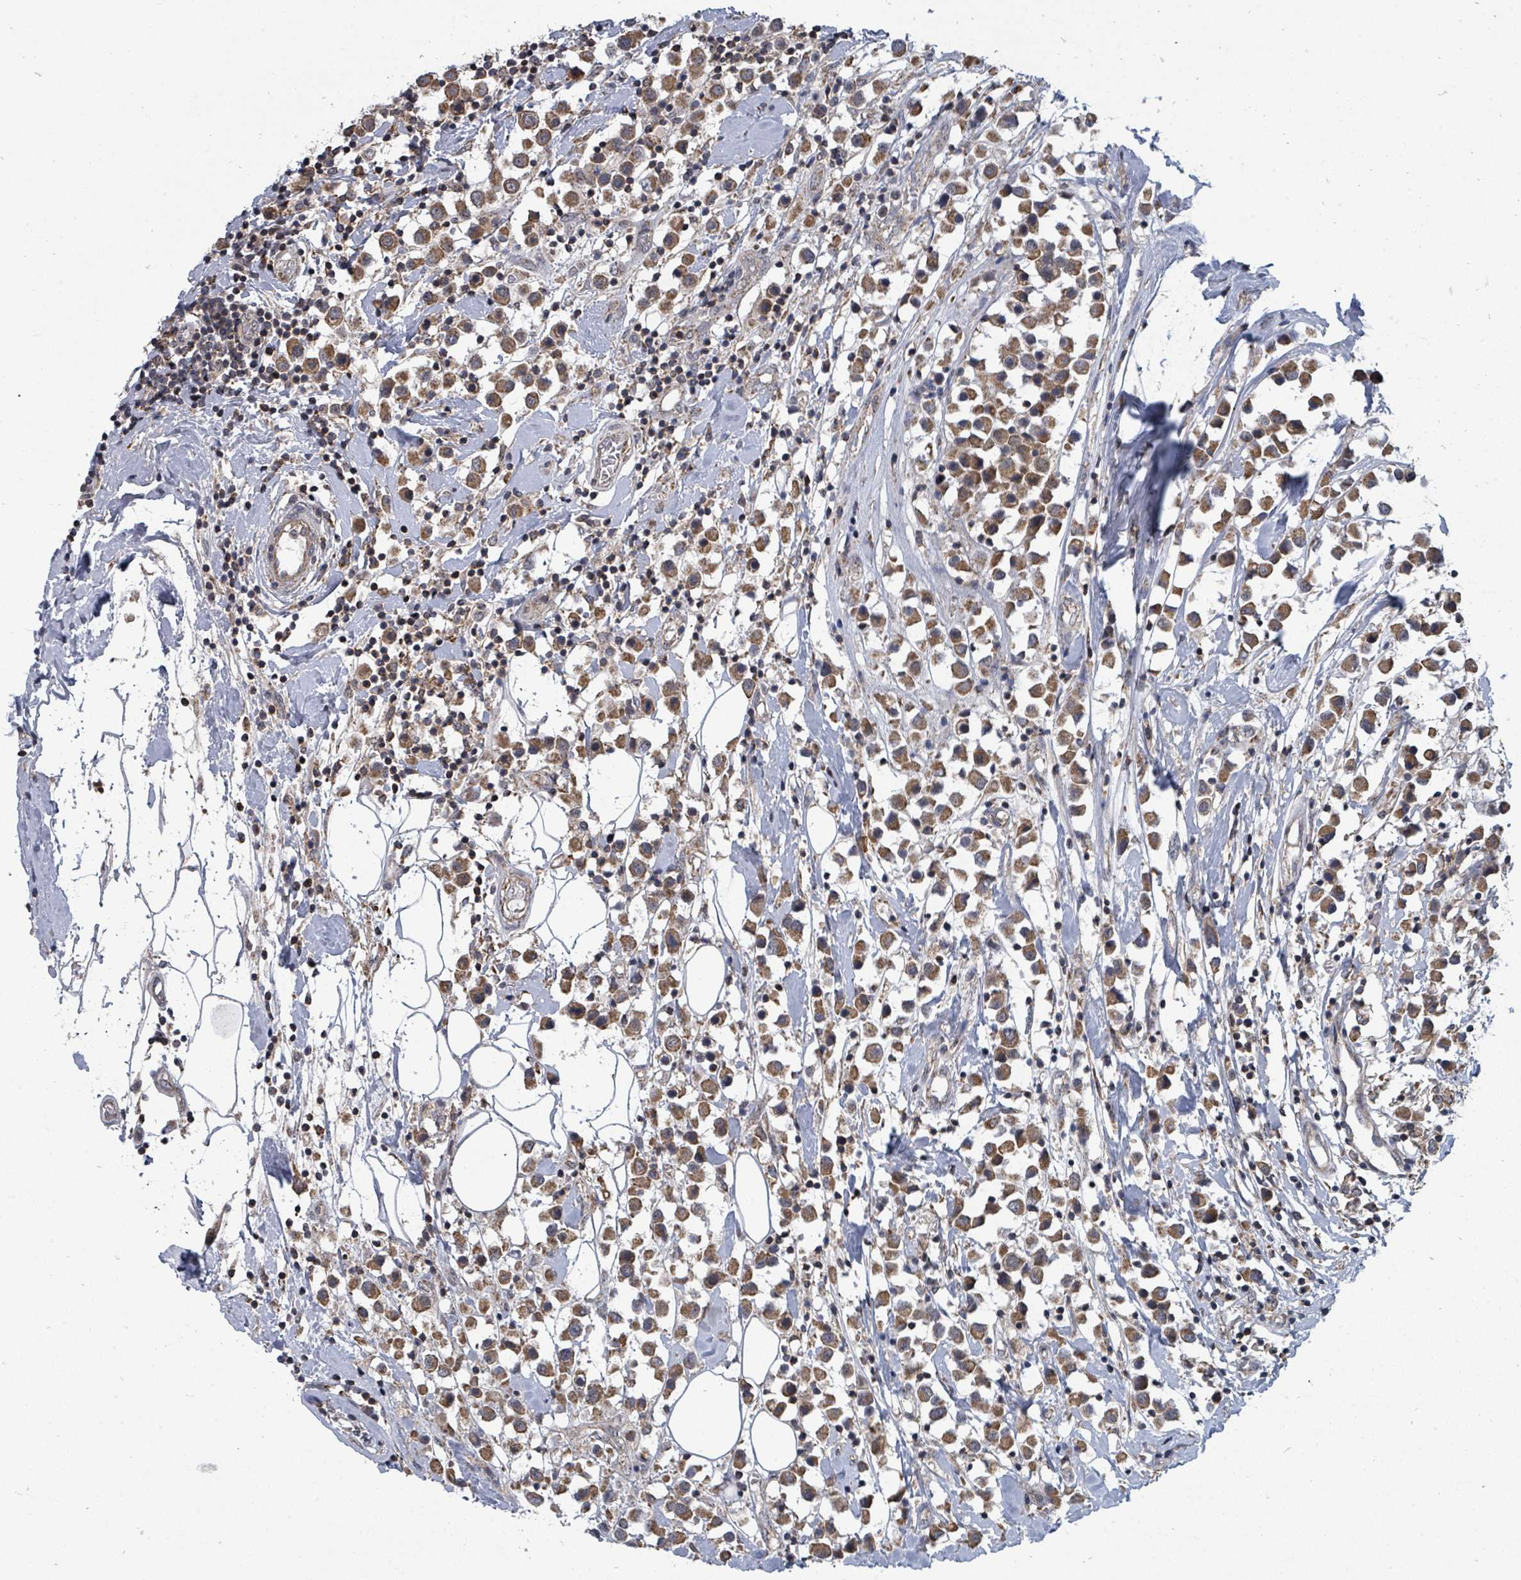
{"staining": {"intensity": "moderate", "quantity": ">75%", "location": "cytoplasmic/membranous"}, "tissue": "breast cancer", "cell_type": "Tumor cells", "image_type": "cancer", "snomed": [{"axis": "morphology", "description": "Duct carcinoma"}, {"axis": "topography", "description": "Breast"}], "caption": "Moderate cytoplasmic/membranous protein positivity is appreciated in approximately >75% of tumor cells in intraductal carcinoma (breast).", "gene": "MAGOHB", "patient": {"sex": "female", "age": 61}}